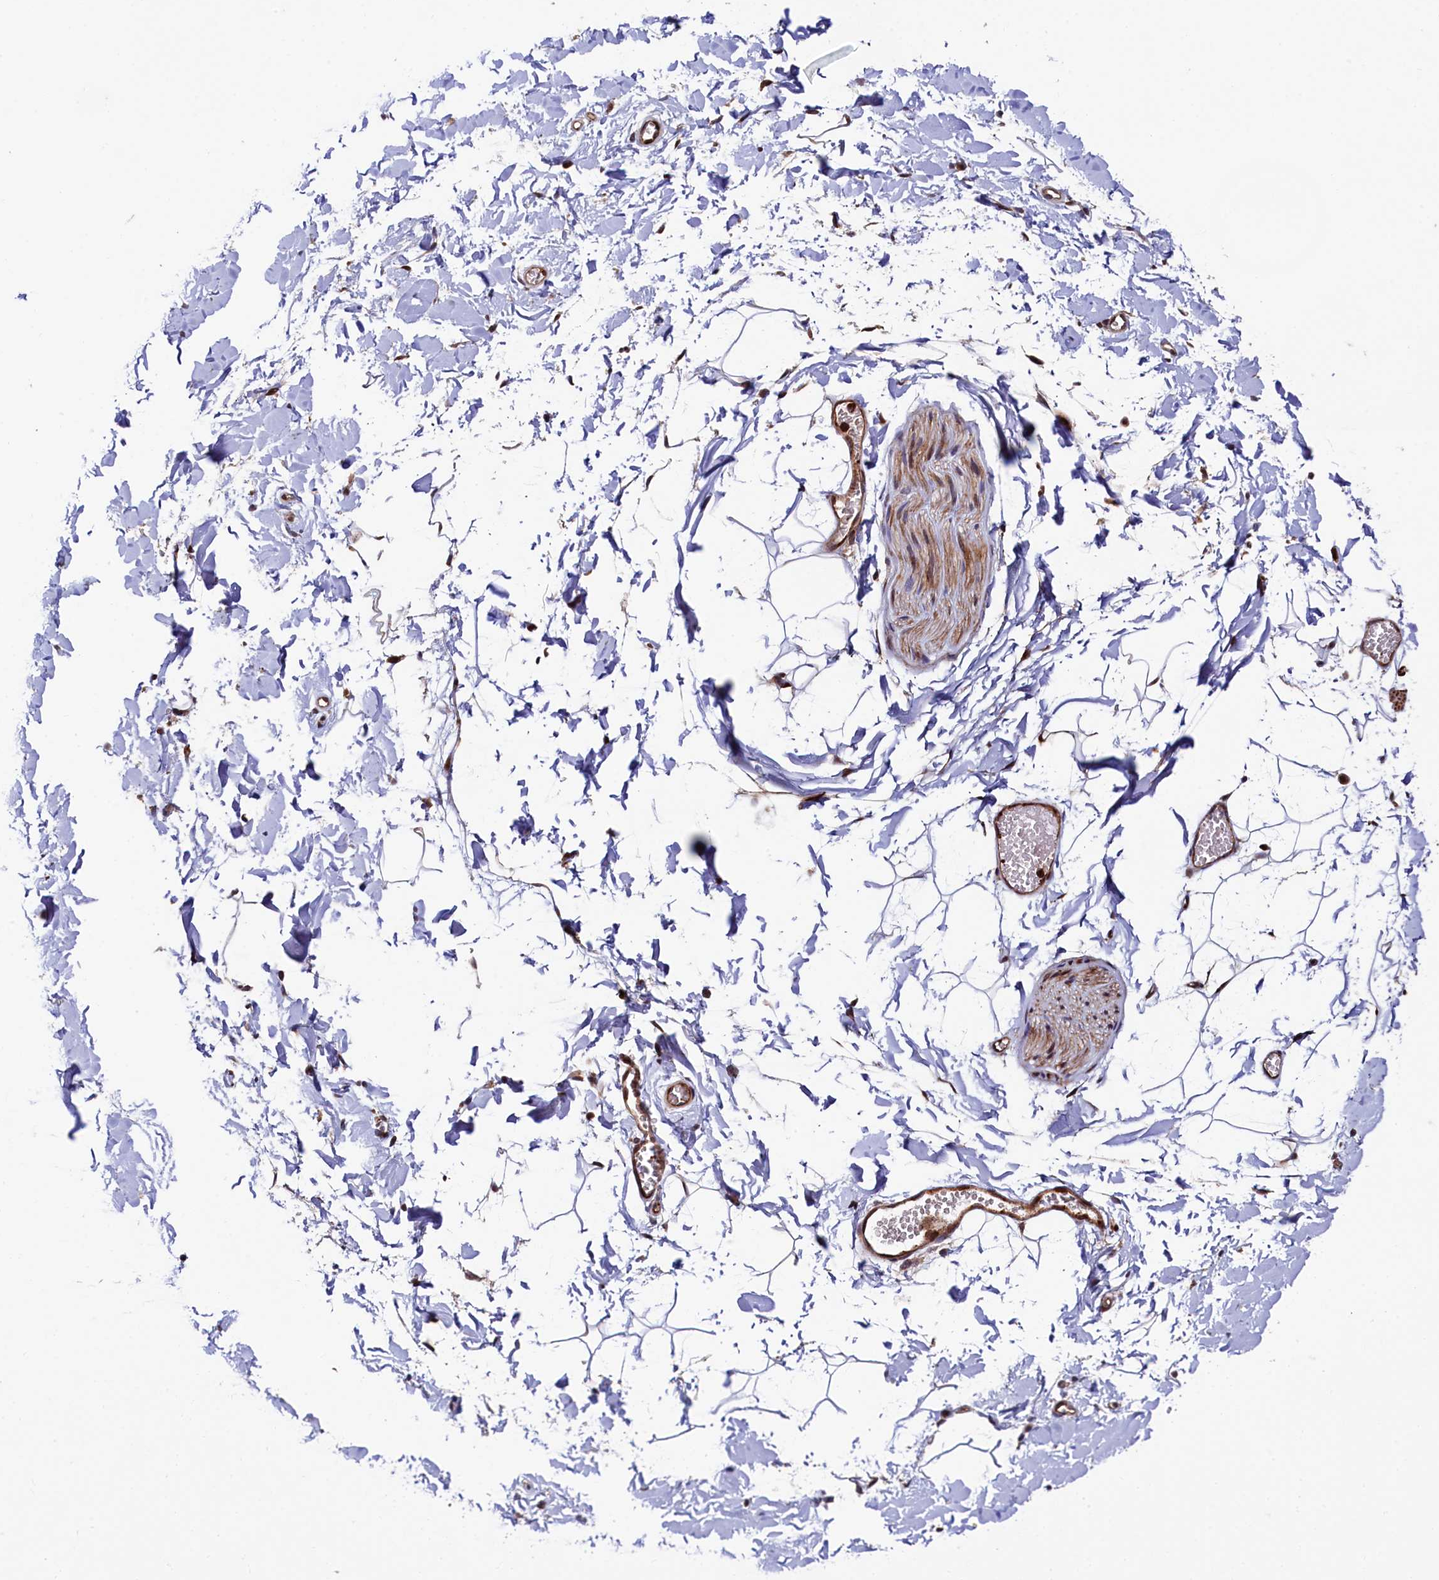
{"staining": {"intensity": "negative", "quantity": "none", "location": "none"}, "tissue": "adipose tissue", "cell_type": "Adipocytes", "image_type": "normal", "snomed": [{"axis": "morphology", "description": "Normal tissue, NOS"}, {"axis": "topography", "description": "Gallbladder"}, {"axis": "topography", "description": "Peripheral nerve tissue"}], "caption": "This histopathology image is of benign adipose tissue stained with IHC to label a protein in brown with the nuclei are counter-stained blue. There is no expression in adipocytes.", "gene": "PIK3C3", "patient": {"sex": "male", "age": 38}}